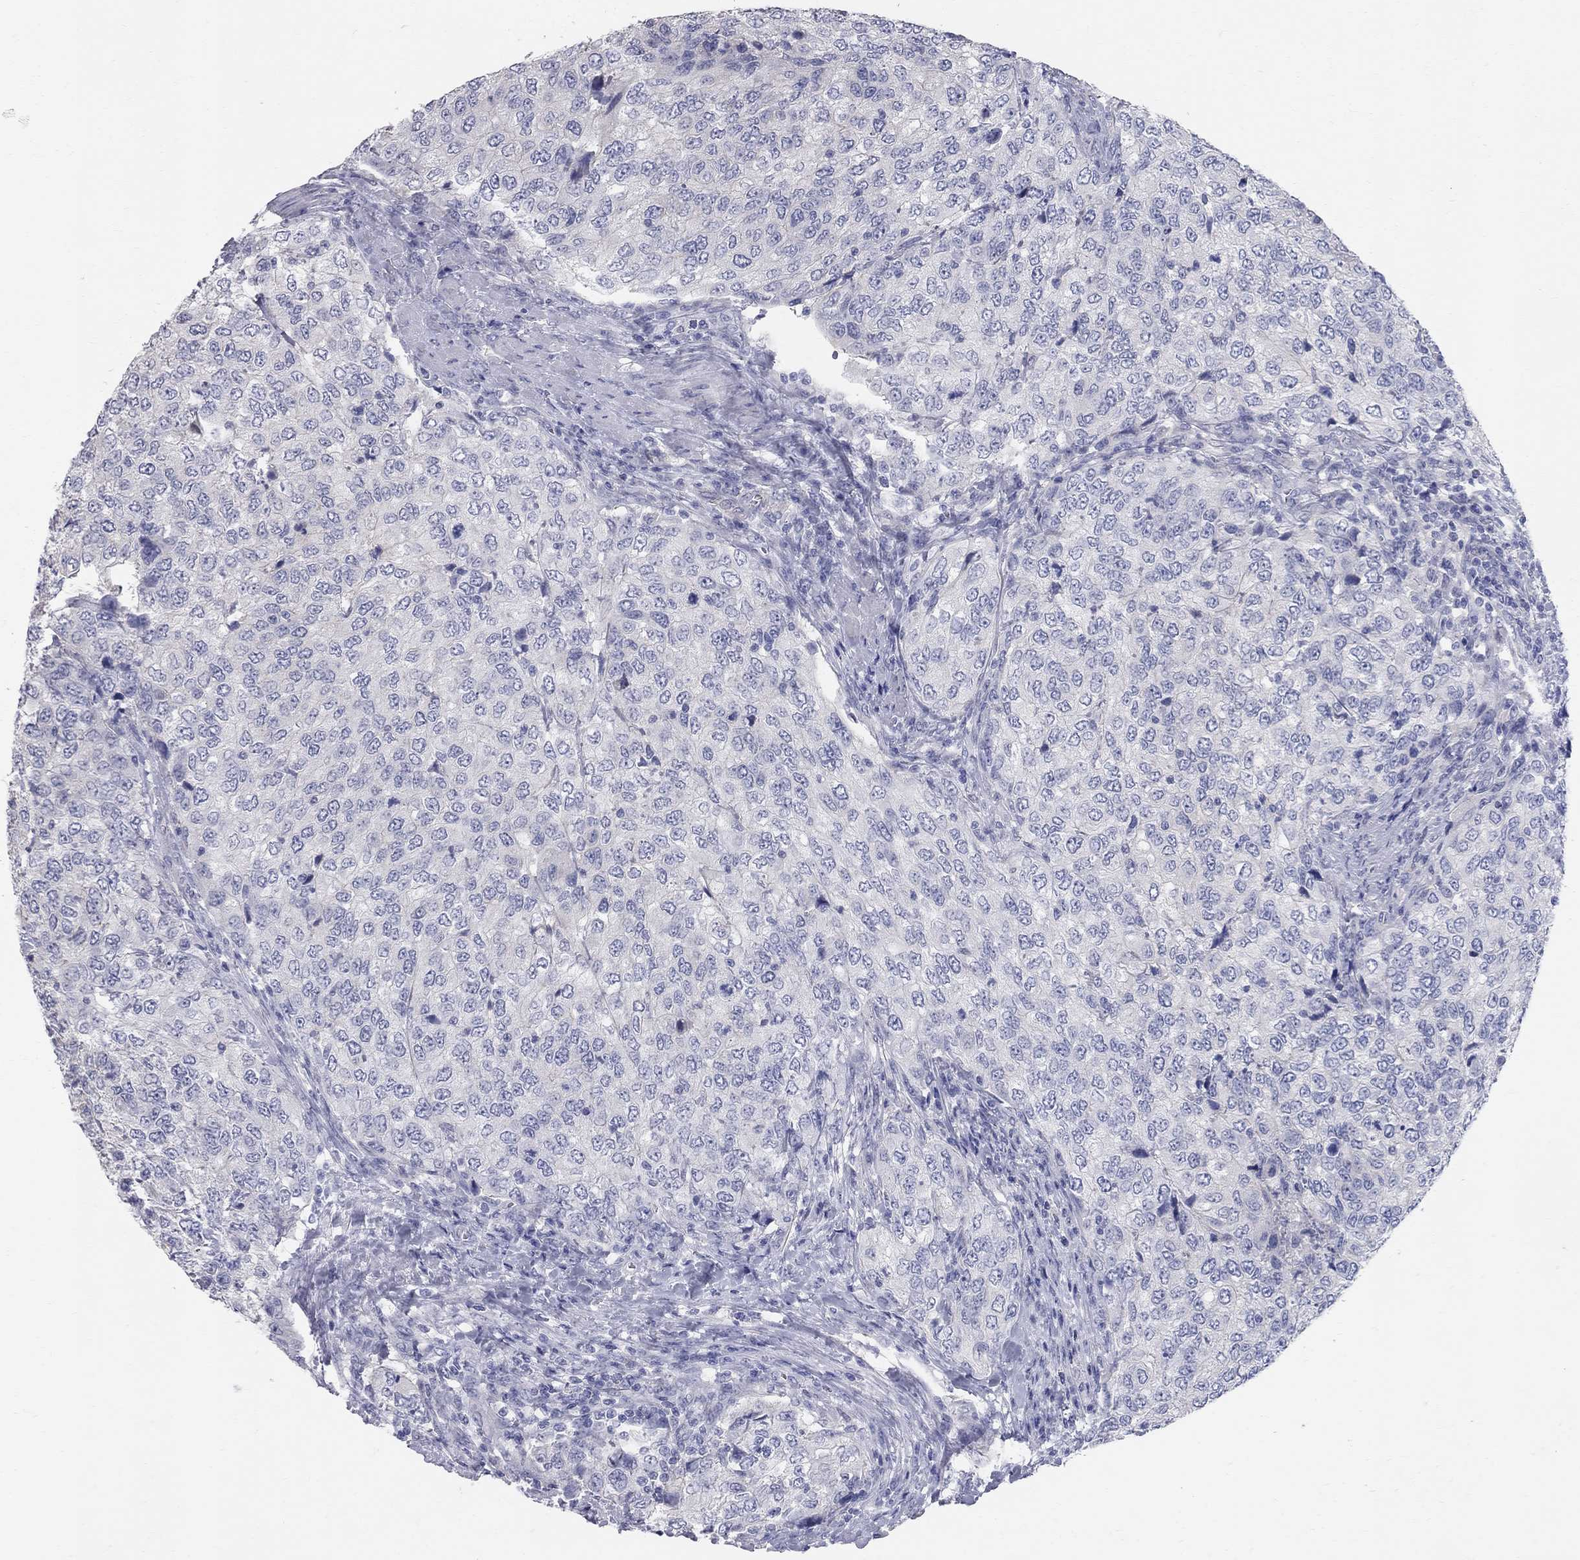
{"staining": {"intensity": "negative", "quantity": "none", "location": "none"}, "tissue": "urothelial cancer", "cell_type": "Tumor cells", "image_type": "cancer", "snomed": [{"axis": "morphology", "description": "Urothelial carcinoma, High grade"}, {"axis": "topography", "description": "Urinary bladder"}], "caption": "Tumor cells are negative for protein expression in human urothelial carcinoma (high-grade).", "gene": "AOX1", "patient": {"sex": "female", "age": 78}}